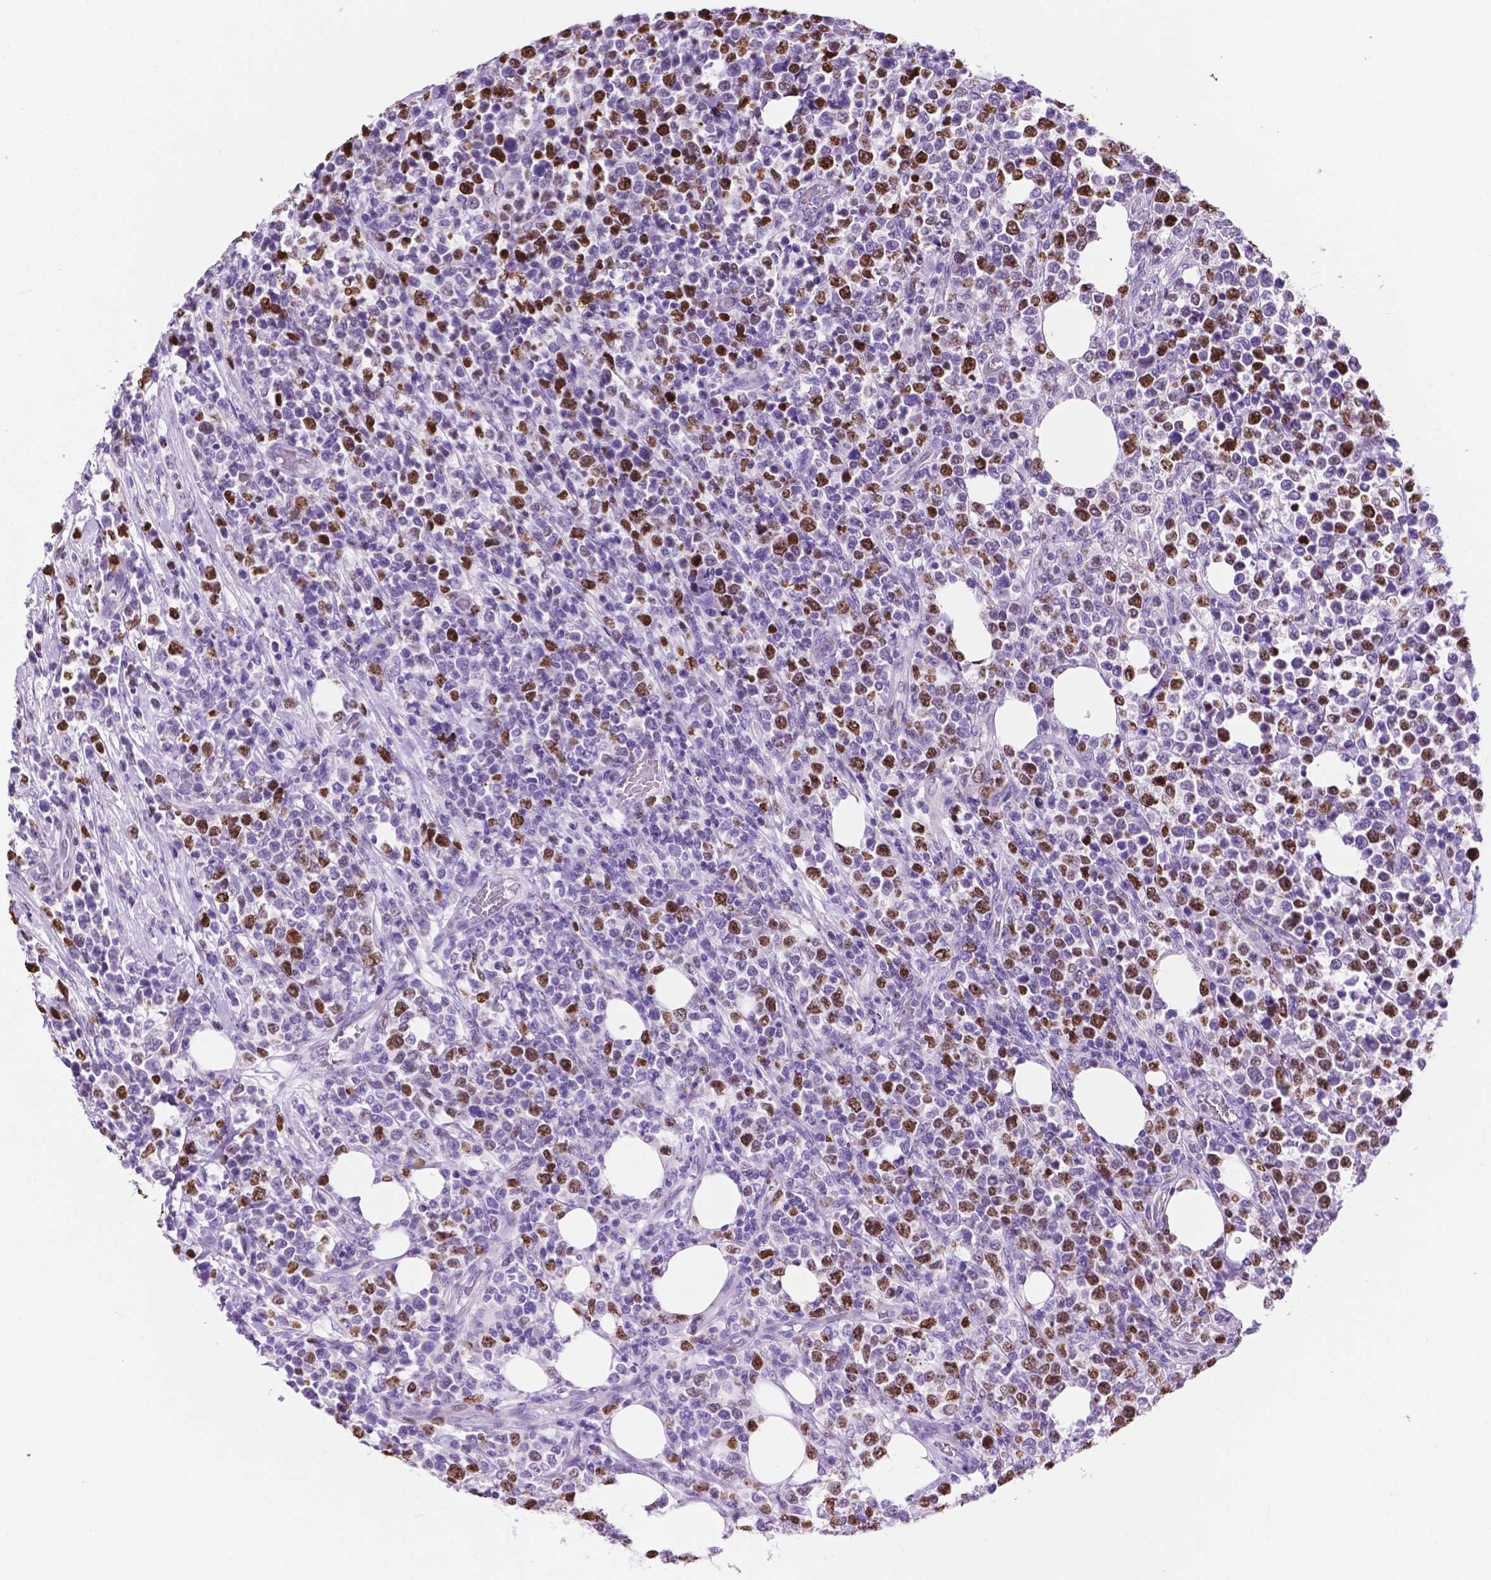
{"staining": {"intensity": "strong", "quantity": "25%-75%", "location": "nuclear"}, "tissue": "lymphoma", "cell_type": "Tumor cells", "image_type": "cancer", "snomed": [{"axis": "morphology", "description": "Malignant lymphoma, non-Hodgkin's type, High grade"}, {"axis": "topography", "description": "Soft tissue"}], "caption": "Human lymphoma stained with a brown dye shows strong nuclear positive staining in about 25%-75% of tumor cells.", "gene": "SIAH2", "patient": {"sex": "female", "age": 56}}